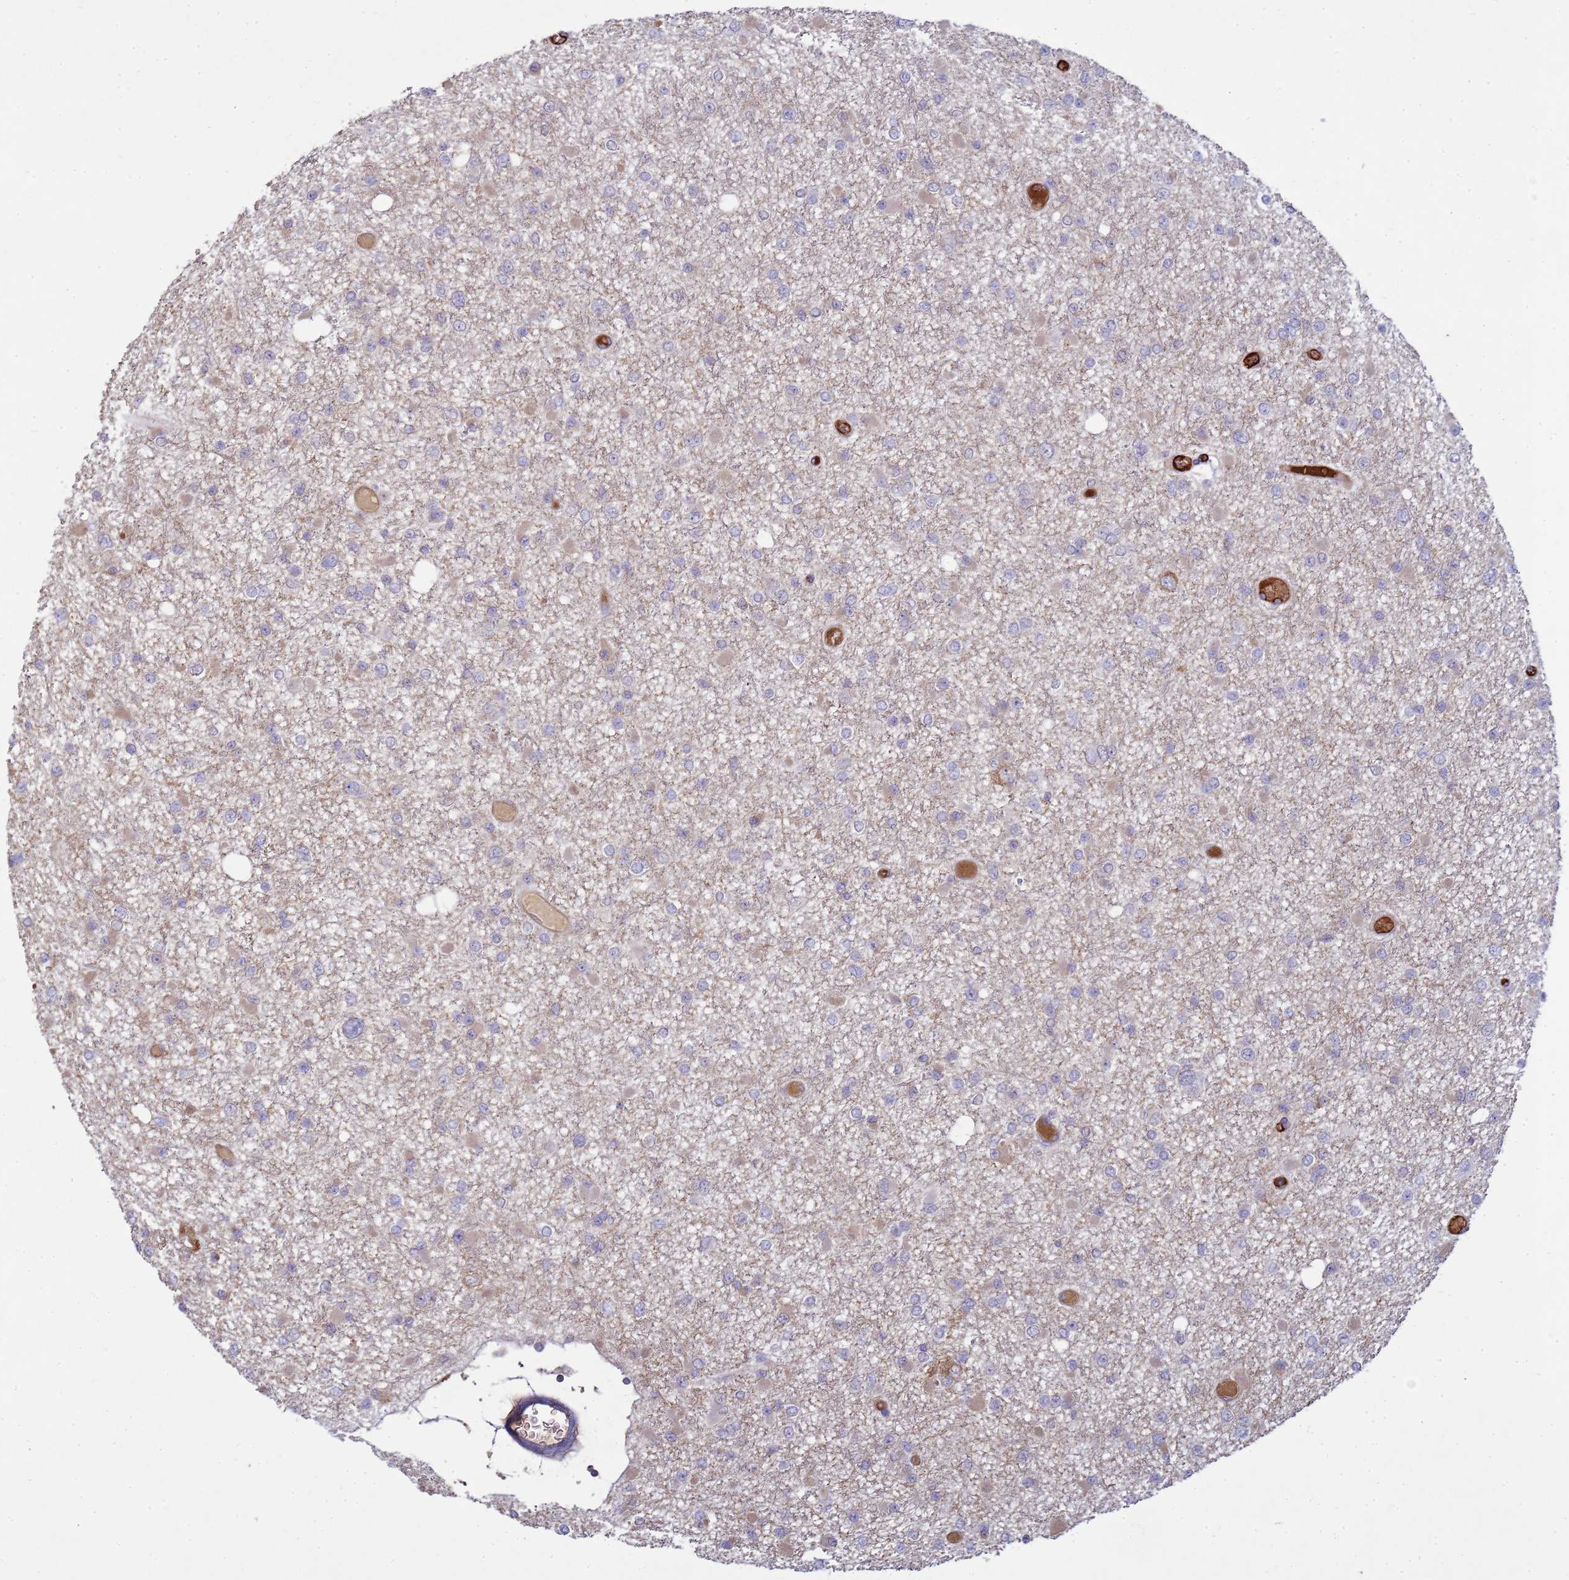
{"staining": {"intensity": "negative", "quantity": "none", "location": "none"}, "tissue": "glioma", "cell_type": "Tumor cells", "image_type": "cancer", "snomed": [{"axis": "morphology", "description": "Glioma, malignant, Low grade"}, {"axis": "topography", "description": "Brain"}], "caption": "Immunohistochemistry micrograph of glioma stained for a protein (brown), which shows no expression in tumor cells. Nuclei are stained in blue.", "gene": "SGIP1", "patient": {"sex": "female", "age": 22}}